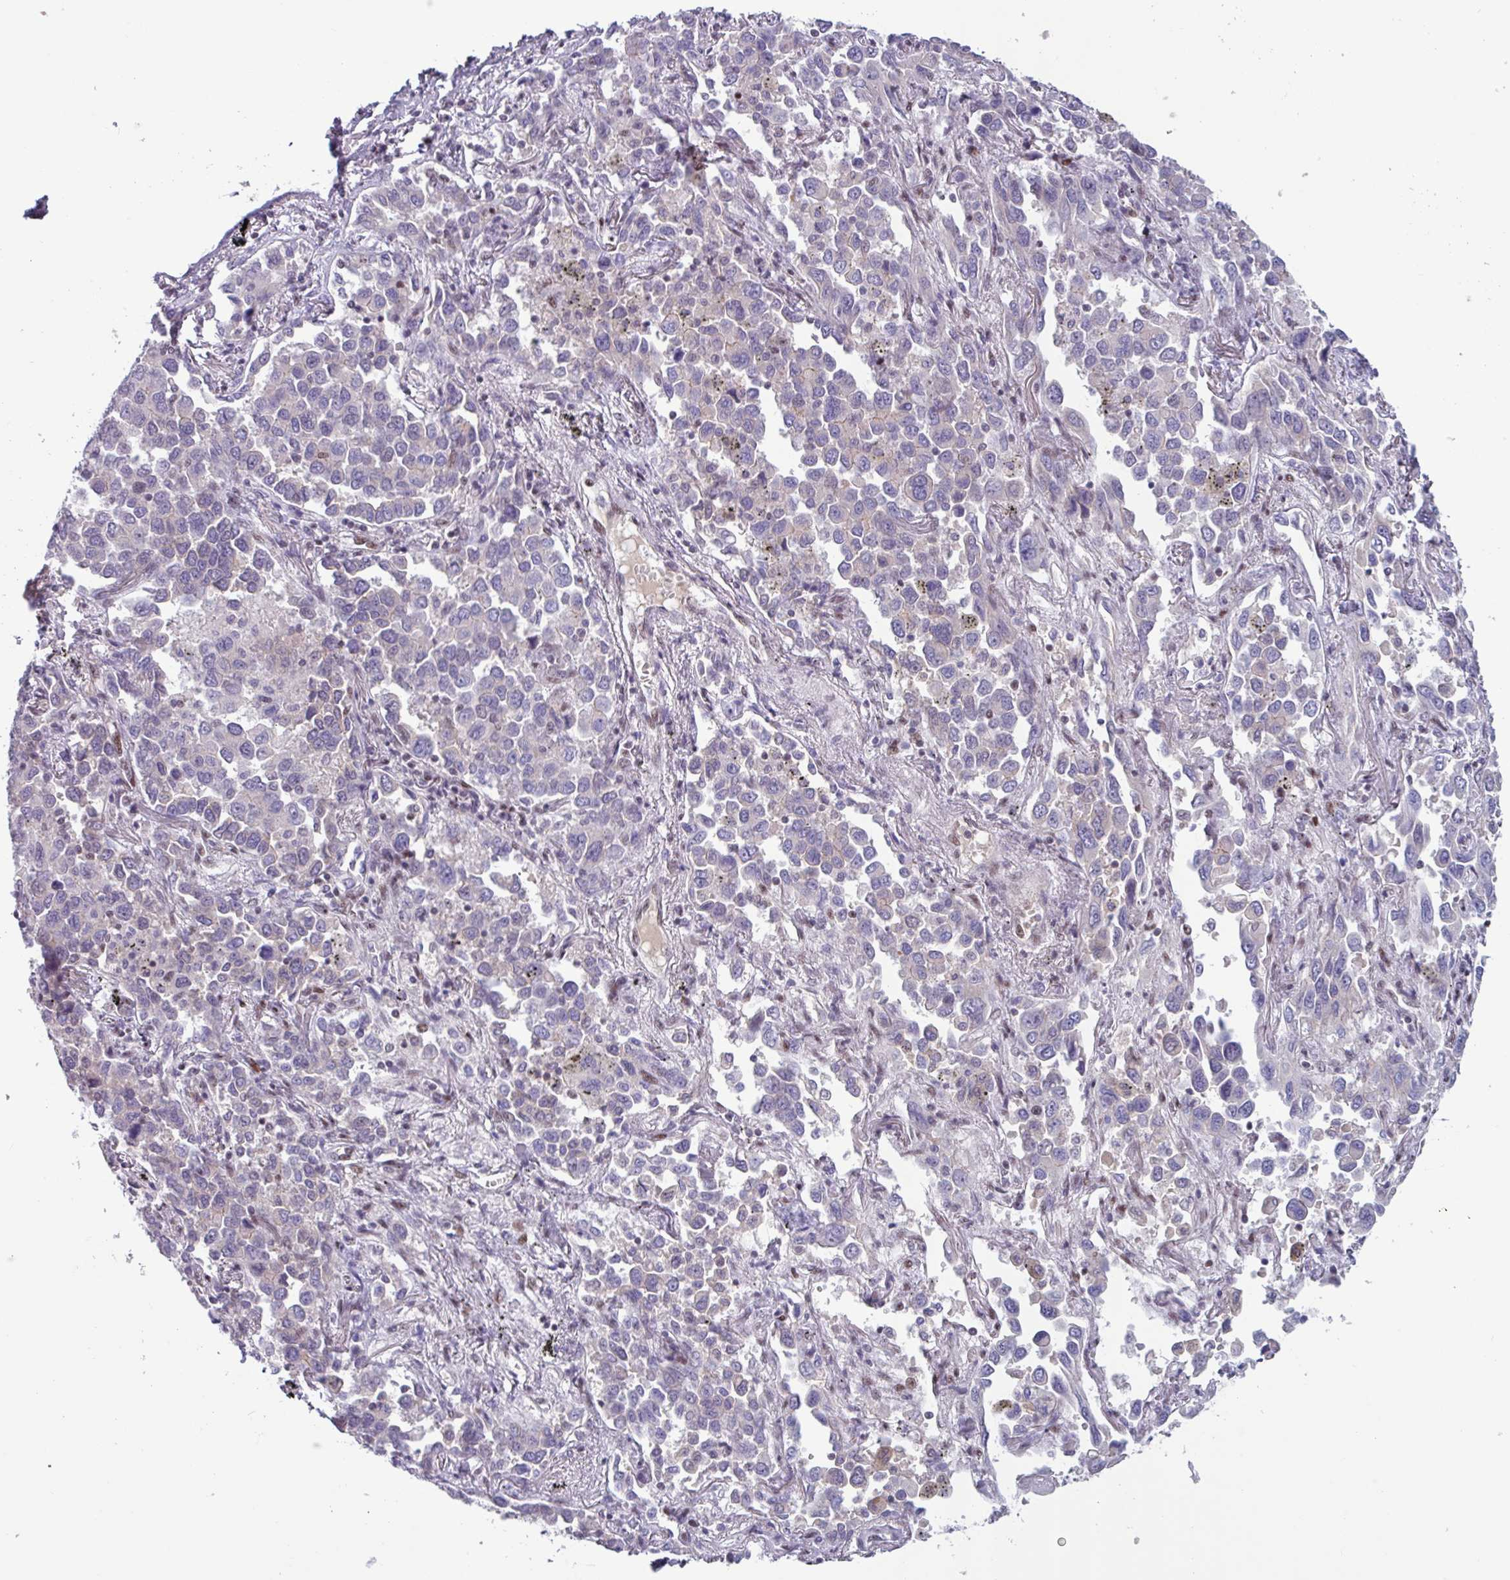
{"staining": {"intensity": "negative", "quantity": "none", "location": "none"}, "tissue": "lung cancer", "cell_type": "Tumor cells", "image_type": "cancer", "snomed": [{"axis": "morphology", "description": "Adenocarcinoma, NOS"}, {"axis": "topography", "description": "Lung"}], "caption": "Protein analysis of lung cancer displays no significant staining in tumor cells.", "gene": "ZNF575", "patient": {"sex": "male", "age": 67}}